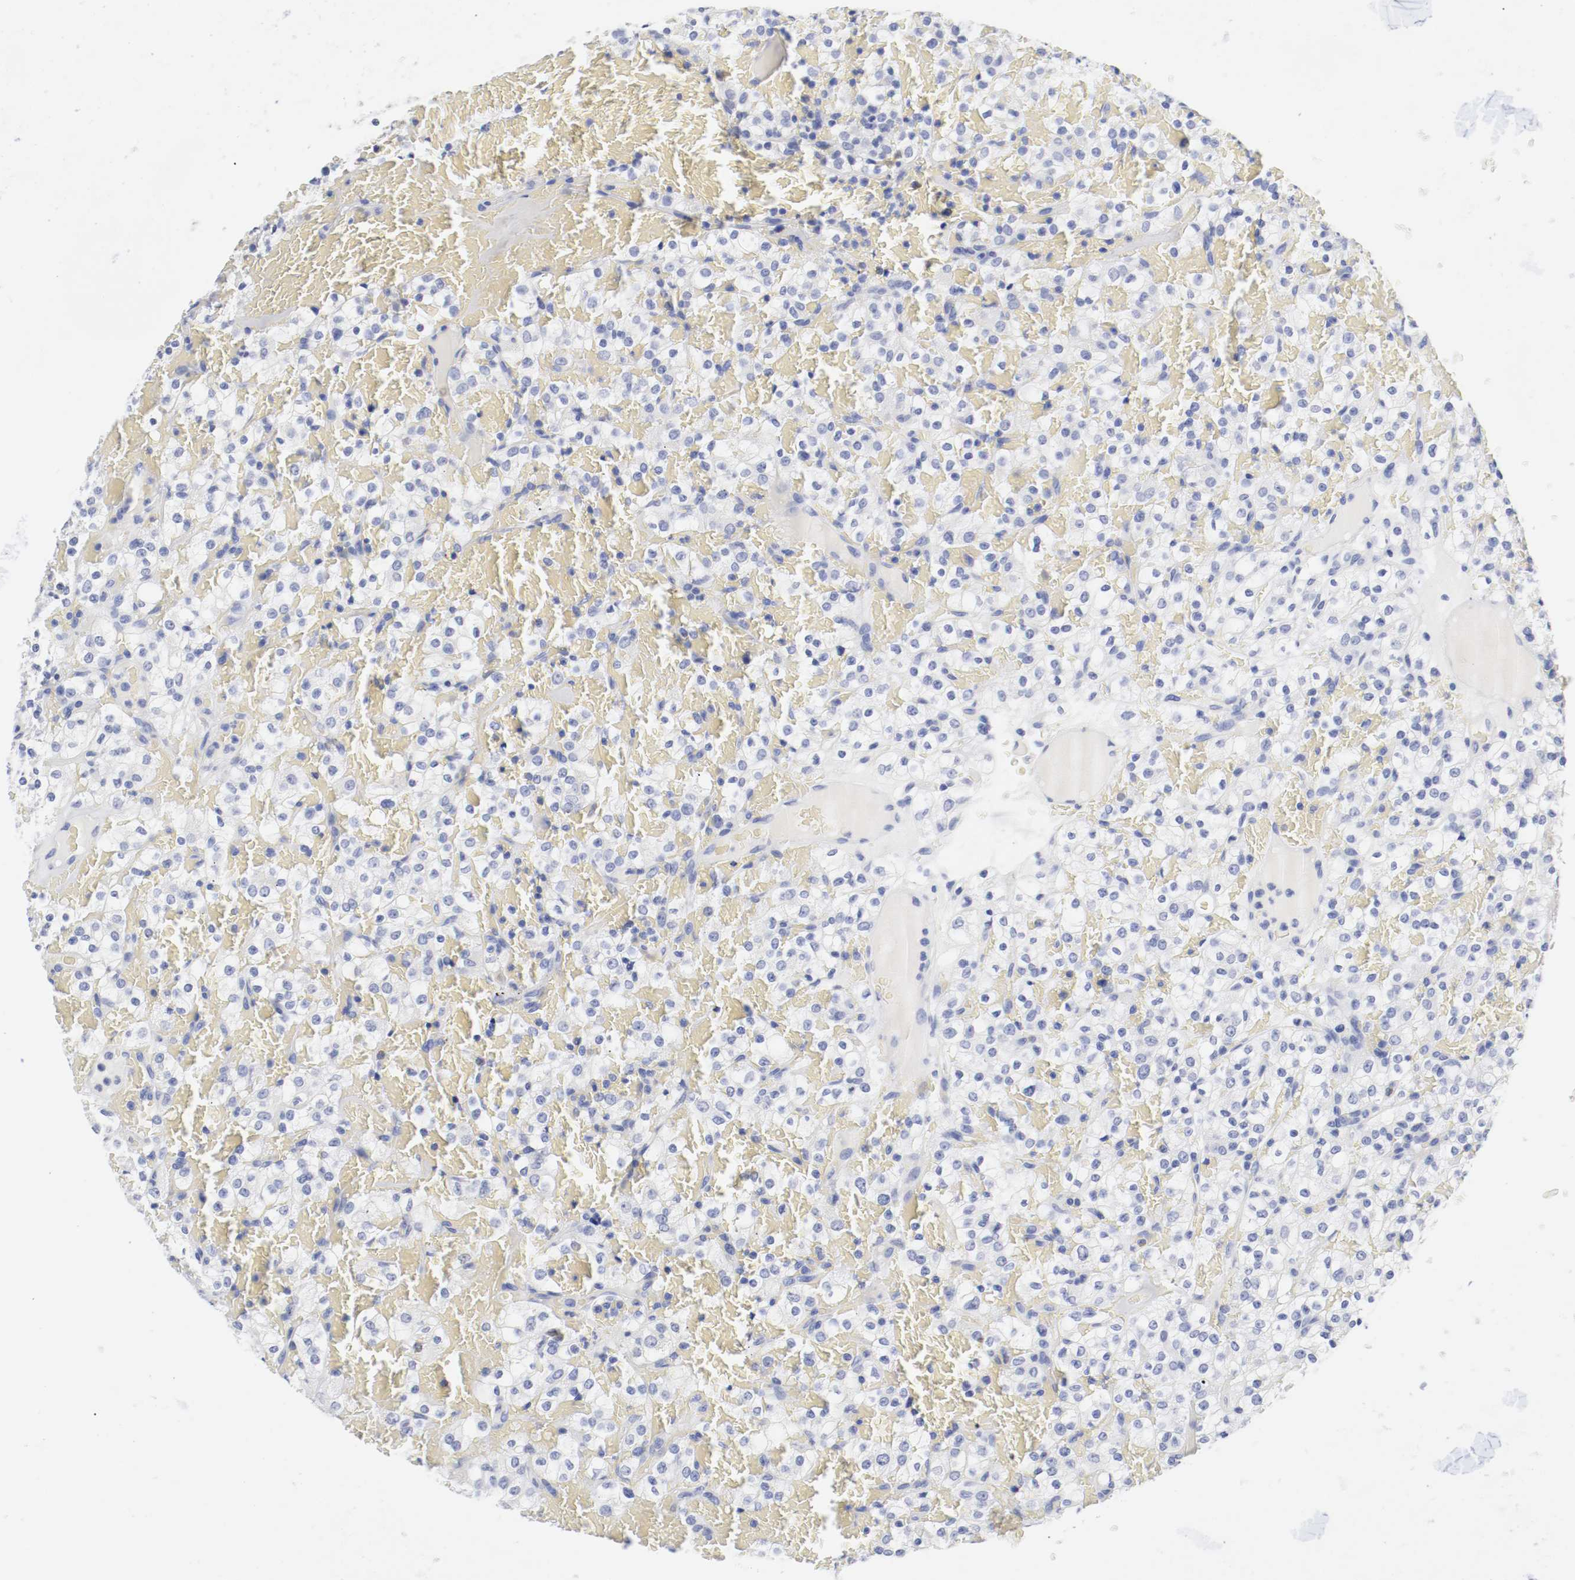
{"staining": {"intensity": "negative", "quantity": "none", "location": "none"}, "tissue": "renal cancer", "cell_type": "Tumor cells", "image_type": "cancer", "snomed": [{"axis": "morphology", "description": "Normal tissue, NOS"}, {"axis": "morphology", "description": "Adenocarcinoma, NOS"}, {"axis": "topography", "description": "Kidney"}], "caption": "Immunohistochemistry of adenocarcinoma (renal) displays no positivity in tumor cells.", "gene": "GAD1", "patient": {"sex": "female", "age": 72}}